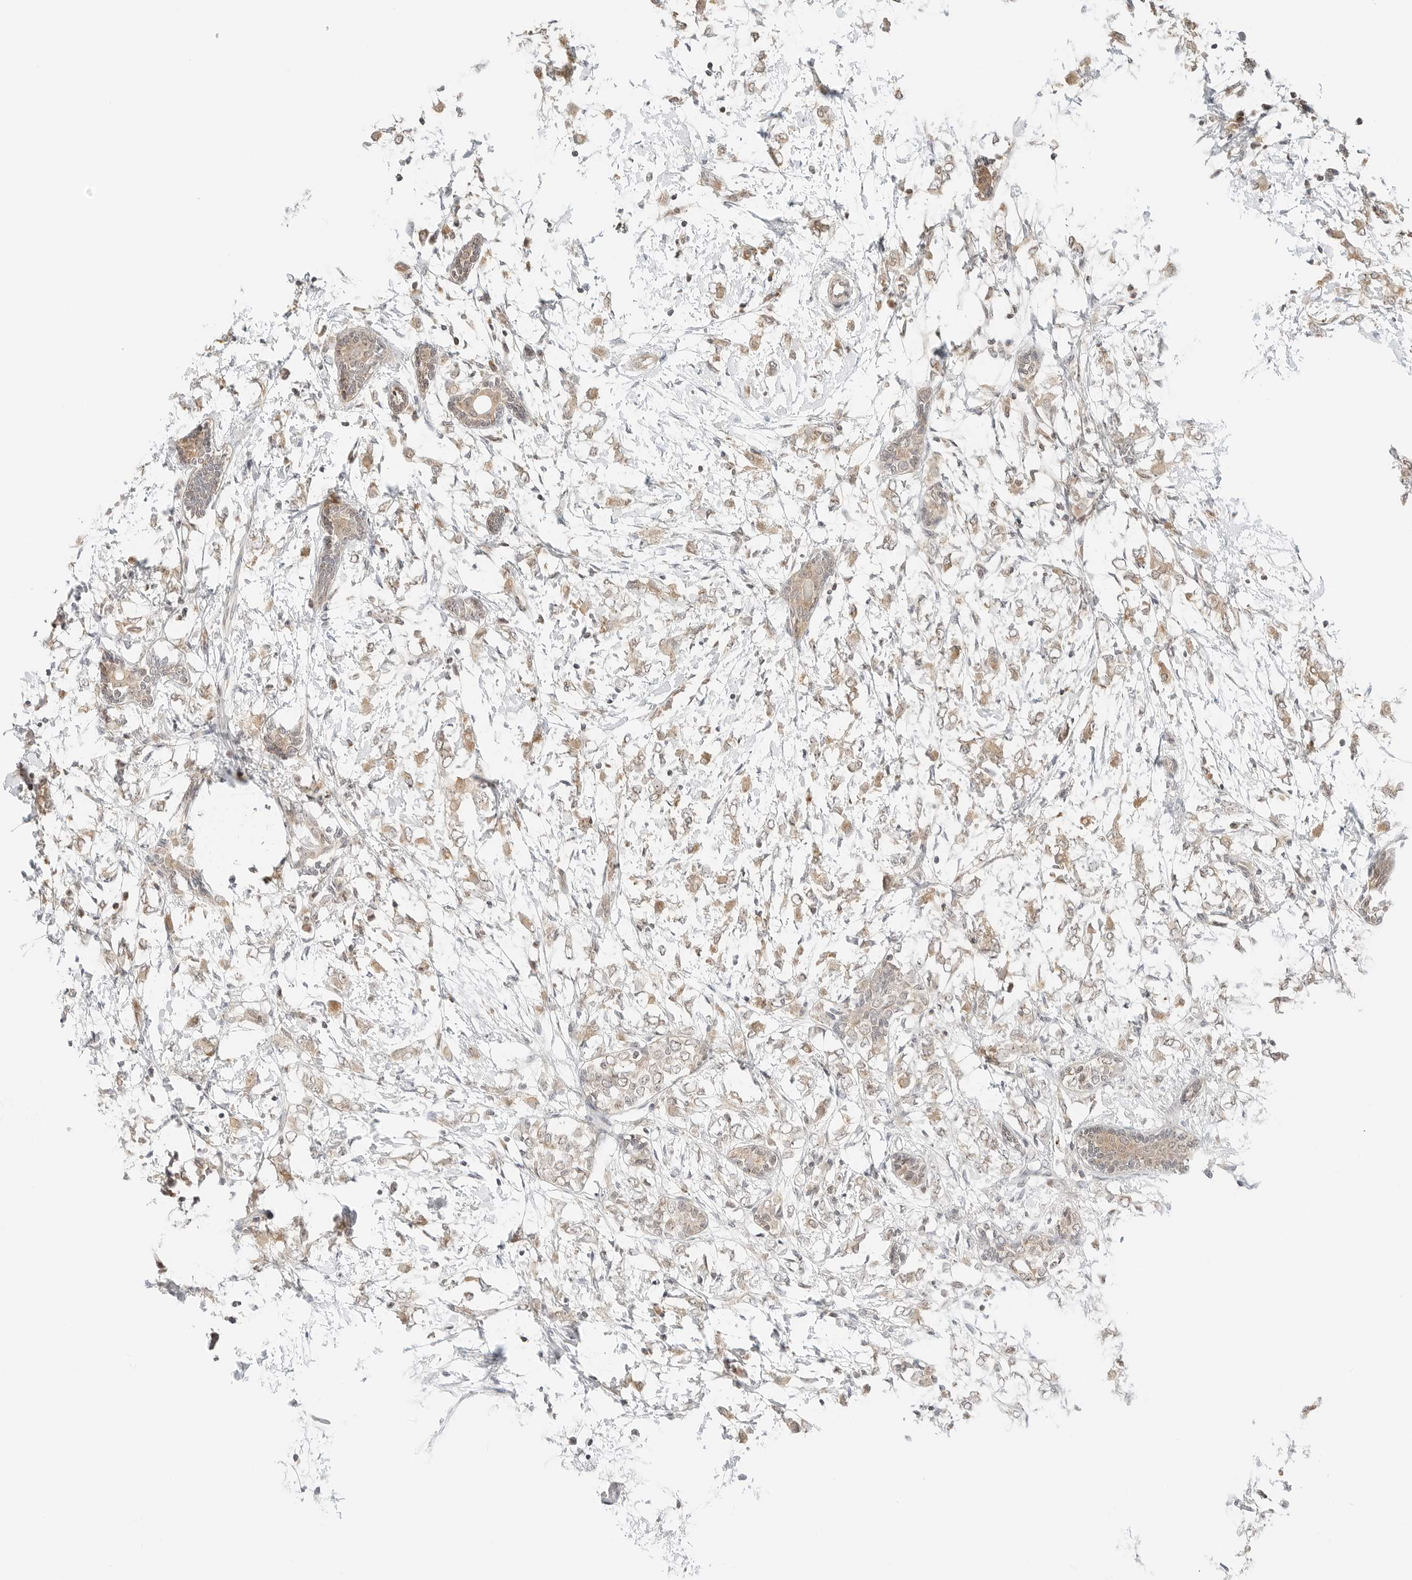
{"staining": {"intensity": "weak", "quantity": ">75%", "location": "cytoplasmic/membranous"}, "tissue": "breast cancer", "cell_type": "Tumor cells", "image_type": "cancer", "snomed": [{"axis": "morphology", "description": "Normal tissue, NOS"}, {"axis": "morphology", "description": "Lobular carcinoma"}, {"axis": "topography", "description": "Breast"}], "caption": "This photomicrograph exhibits IHC staining of human breast cancer, with low weak cytoplasmic/membranous positivity in approximately >75% of tumor cells.", "gene": "IQCC", "patient": {"sex": "female", "age": 47}}